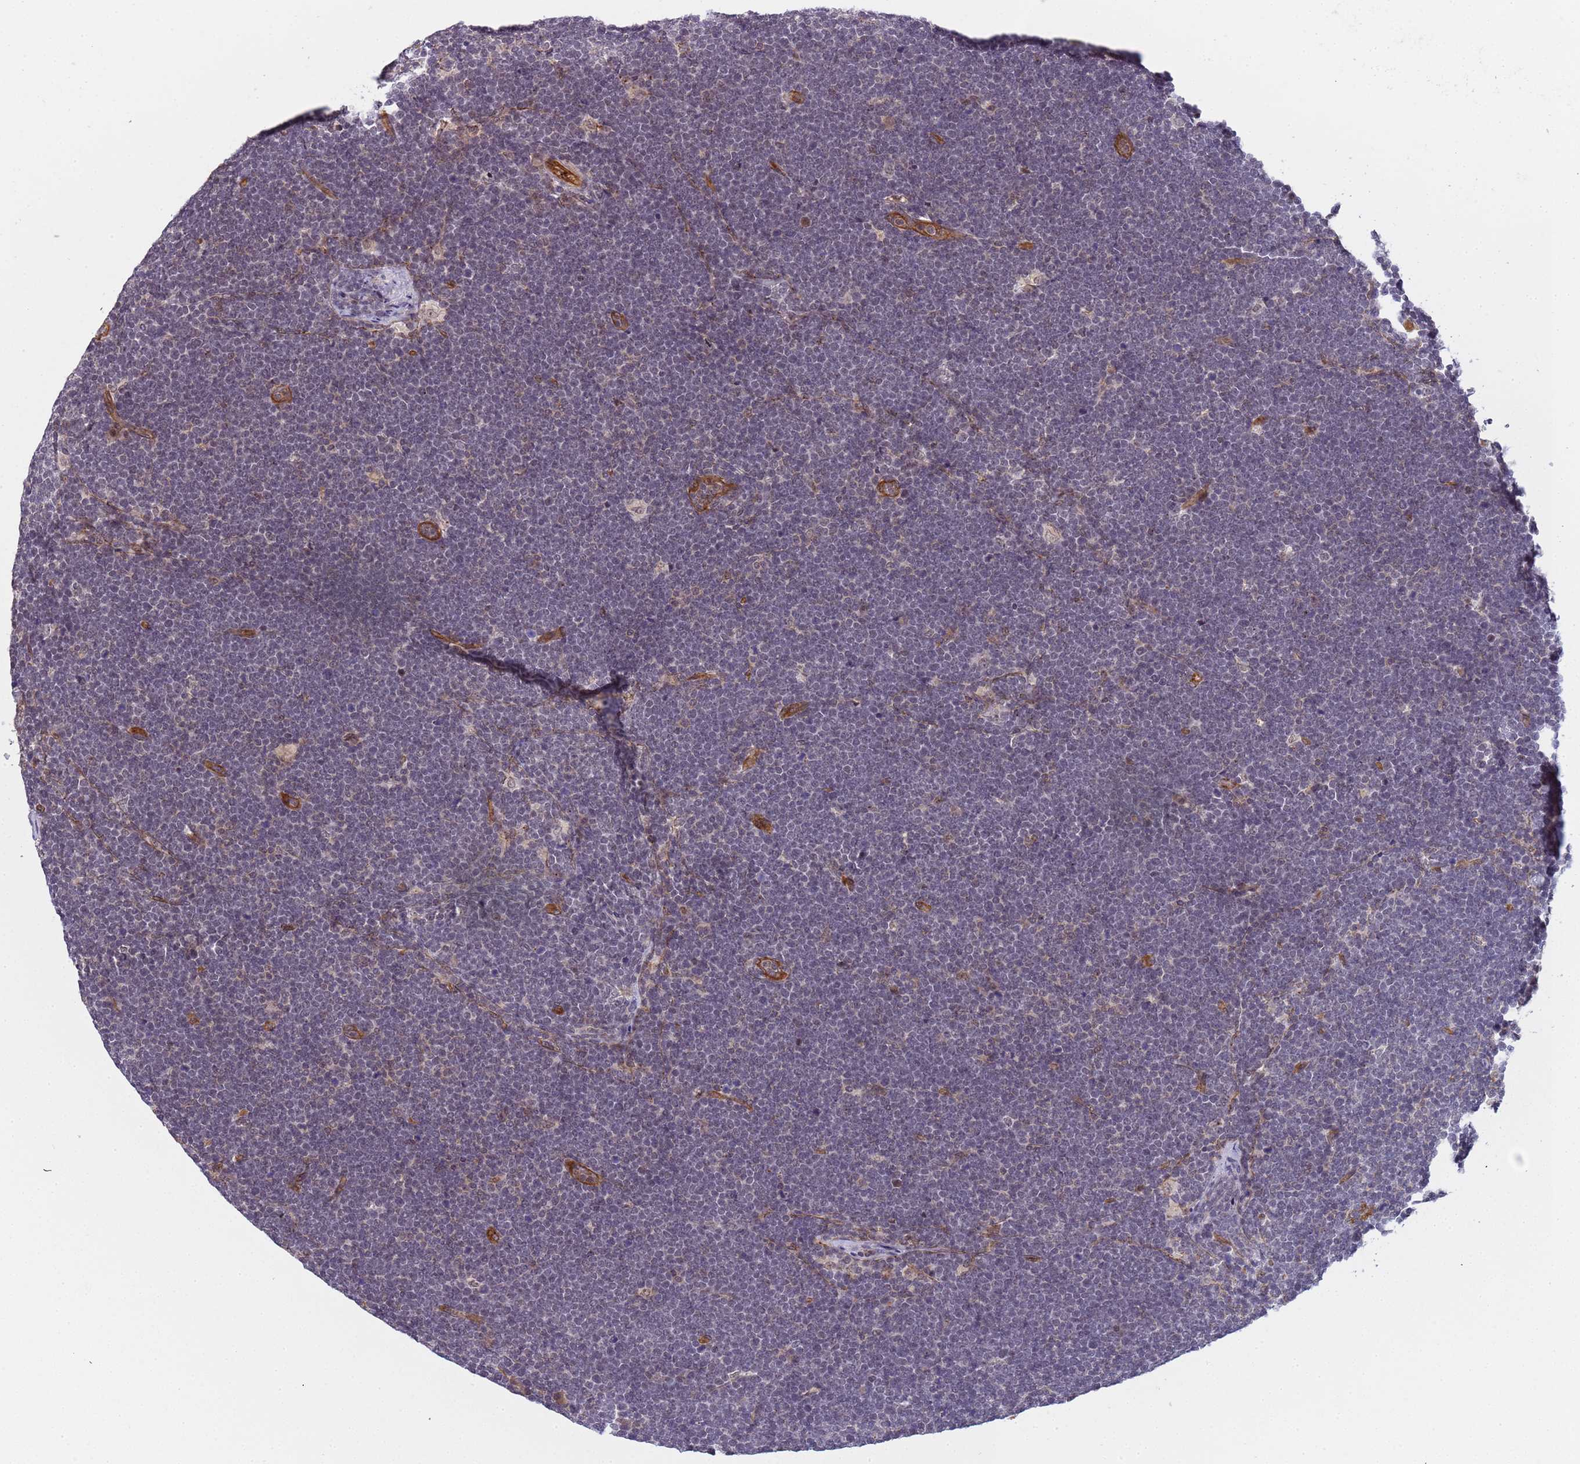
{"staining": {"intensity": "negative", "quantity": "none", "location": "none"}, "tissue": "lymphoma", "cell_type": "Tumor cells", "image_type": "cancer", "snomed": [{"axis": "morphology", "description": "Malignant lymphoma, non-Hodgkin's type, High grade"}, {"axis": "topography", "description": "Lymph node"}], "caption": "There is no significant positivity in tumor cells of lymphoma.", "gene": "EMC2", "patient": {"sex": "male", "age": 13}}